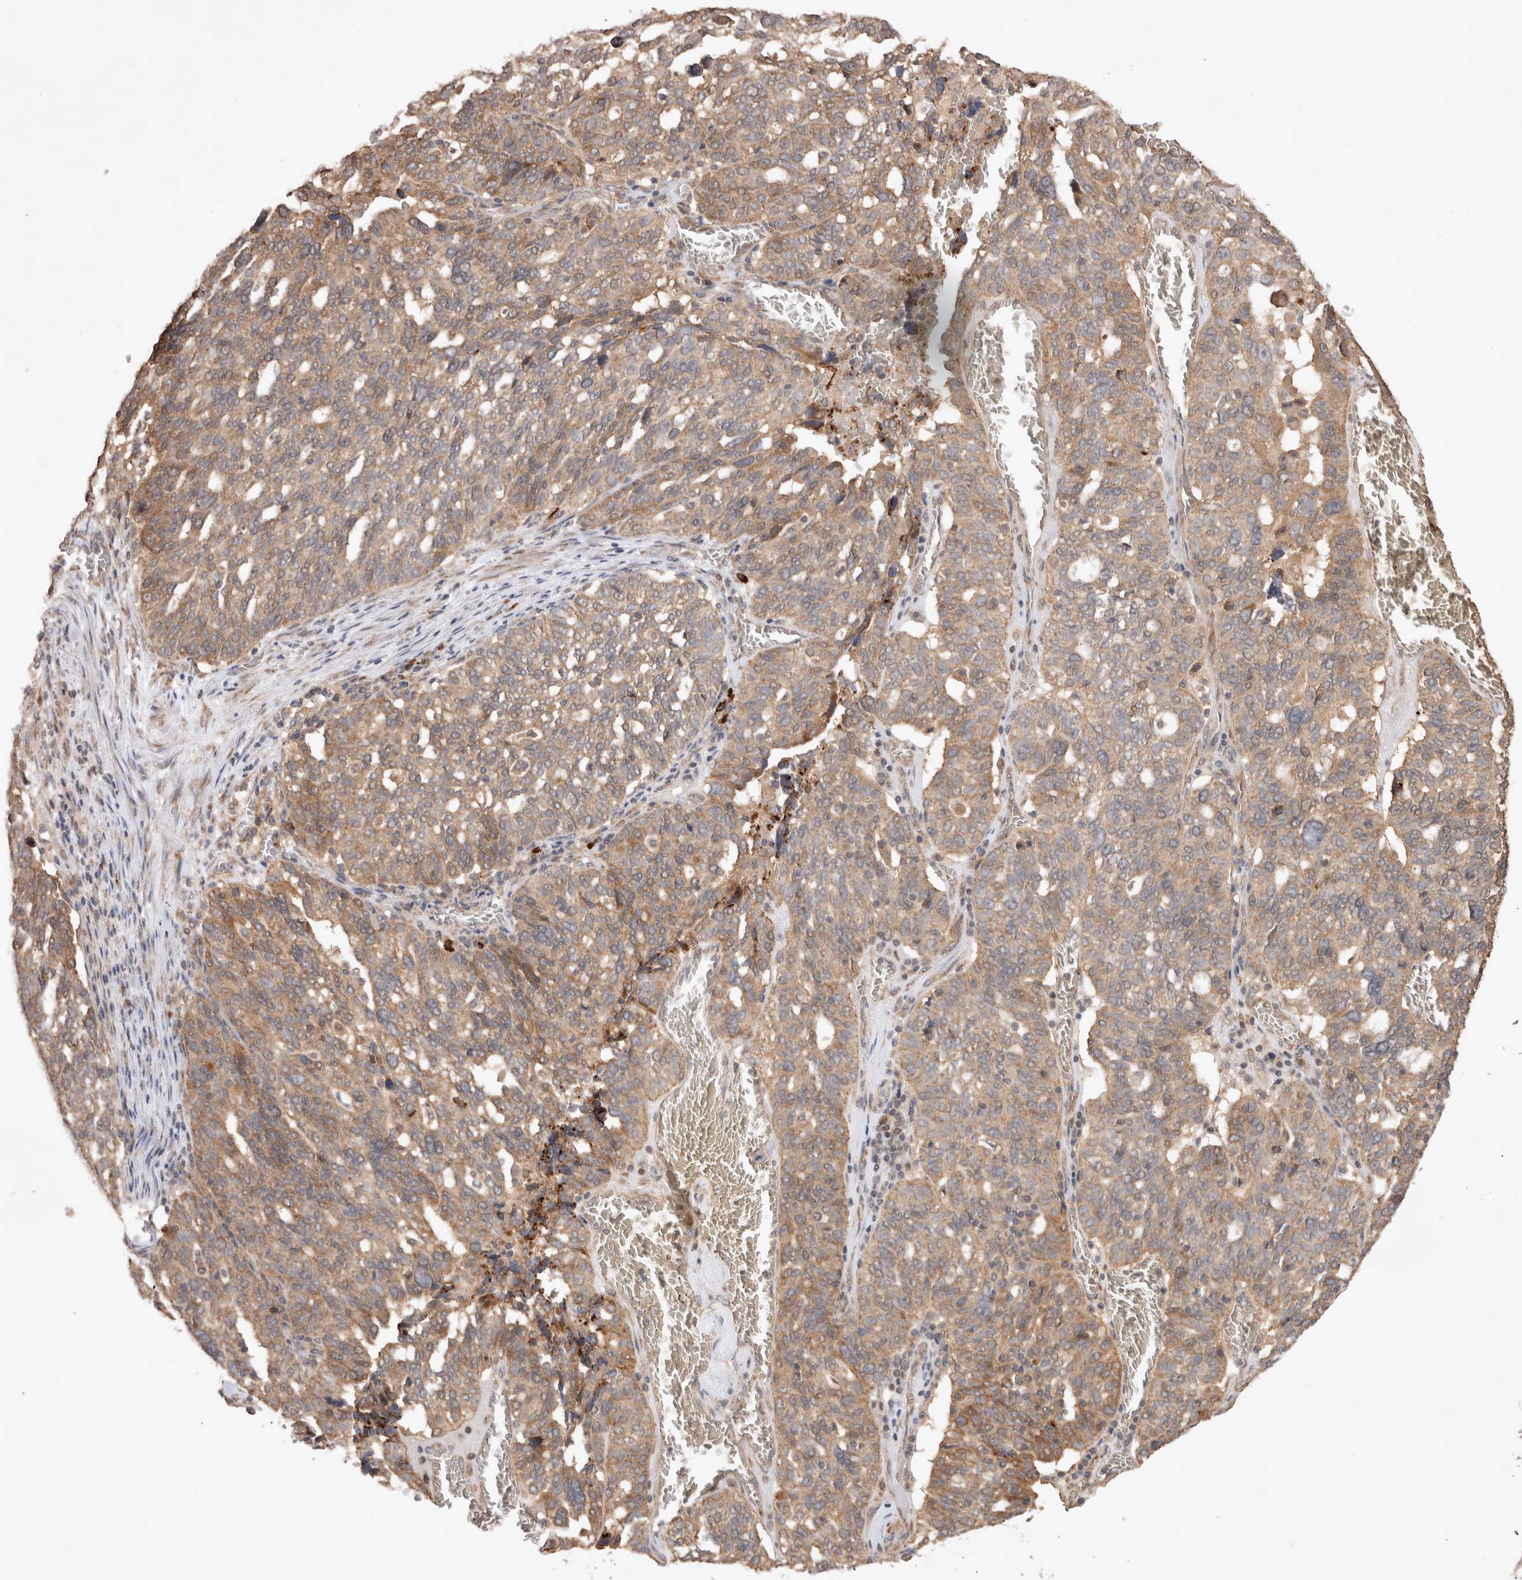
{"staining": {"intensity": "moderate", "quantity": ">75%", "location": "cytoplasmic/membranous"}, "tissue": "ovarian cancer", "cell_type": "Tumor cells", "image_type": "cancer", "snomed": [{"axis": "morphology", "description": "Cystadenocarcinoma, serous, NOS"}, {"axis": "topography", "description": "Ovary"}], "caption": "The micrograph reveals a brown stain indicating the presence of a protein in the cytoplasmic/membranous of tumor cells in ovarian cancer. Nuclei are stained in blue.", "gene": "HROB", "patient": {"sex": "female", "age": 59}}